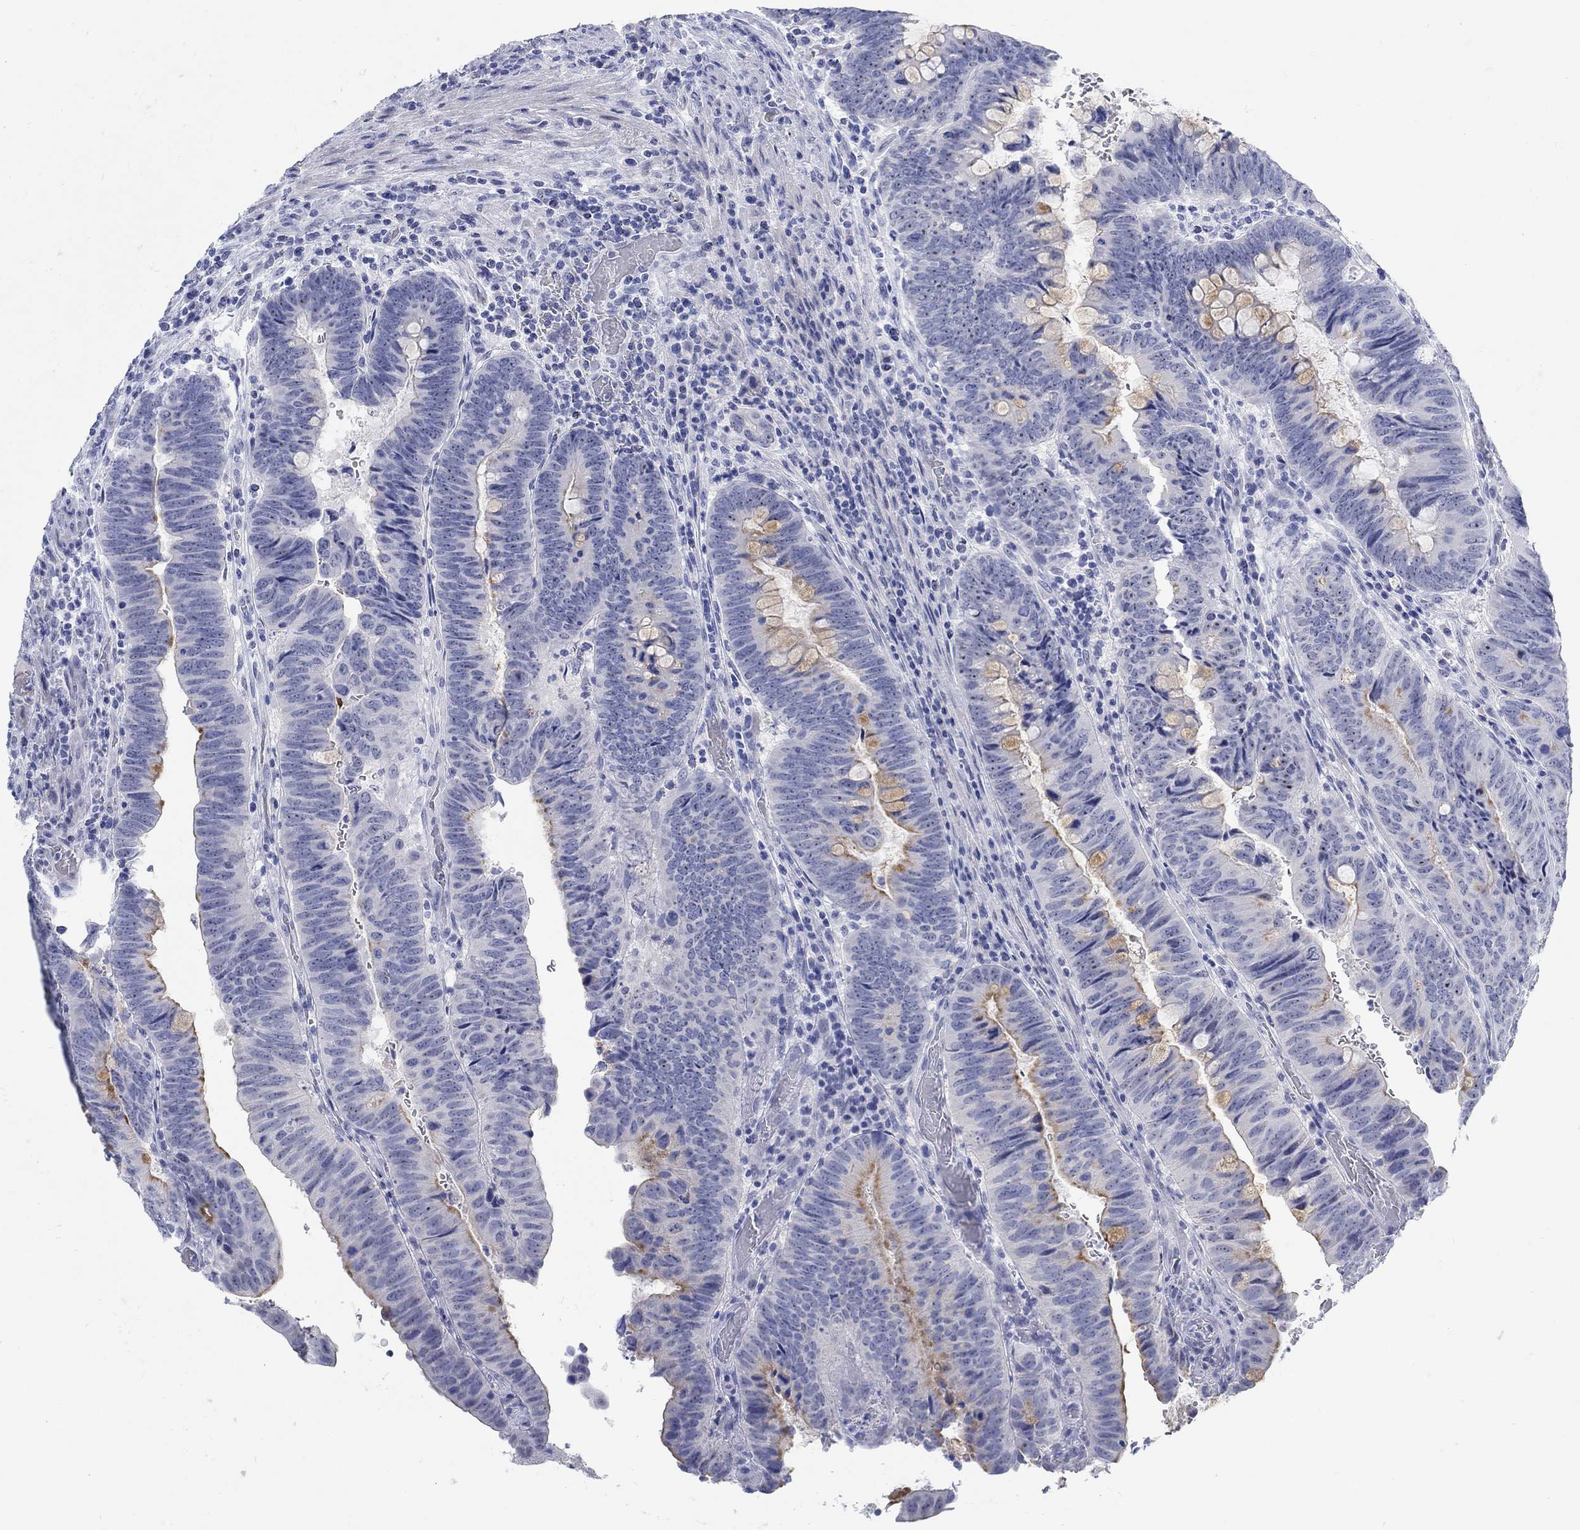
{"staining": {"intensity": "weak", "quantity": "<25%", "location": "cytoplasmic/membranous"}, "tissue": "colorectal cancer", "cell_type": "Tumor cells", "image_type": "cancer", "snomed": [{"axis": "morphology", "description": "Normal tissue, NOS"}, {"axis": "morphology", "description": "Adenocarcinoma, NOS"}, {"axis": "topography", "description": "Rectum"}], "caption": "This is an immunohistochemistry histopathology image of human adenocarcinoma (colorectal). There is no staining in tumor cells.", "gene": "GRIA3", "patient": {"sex": "male", "age": 92}}